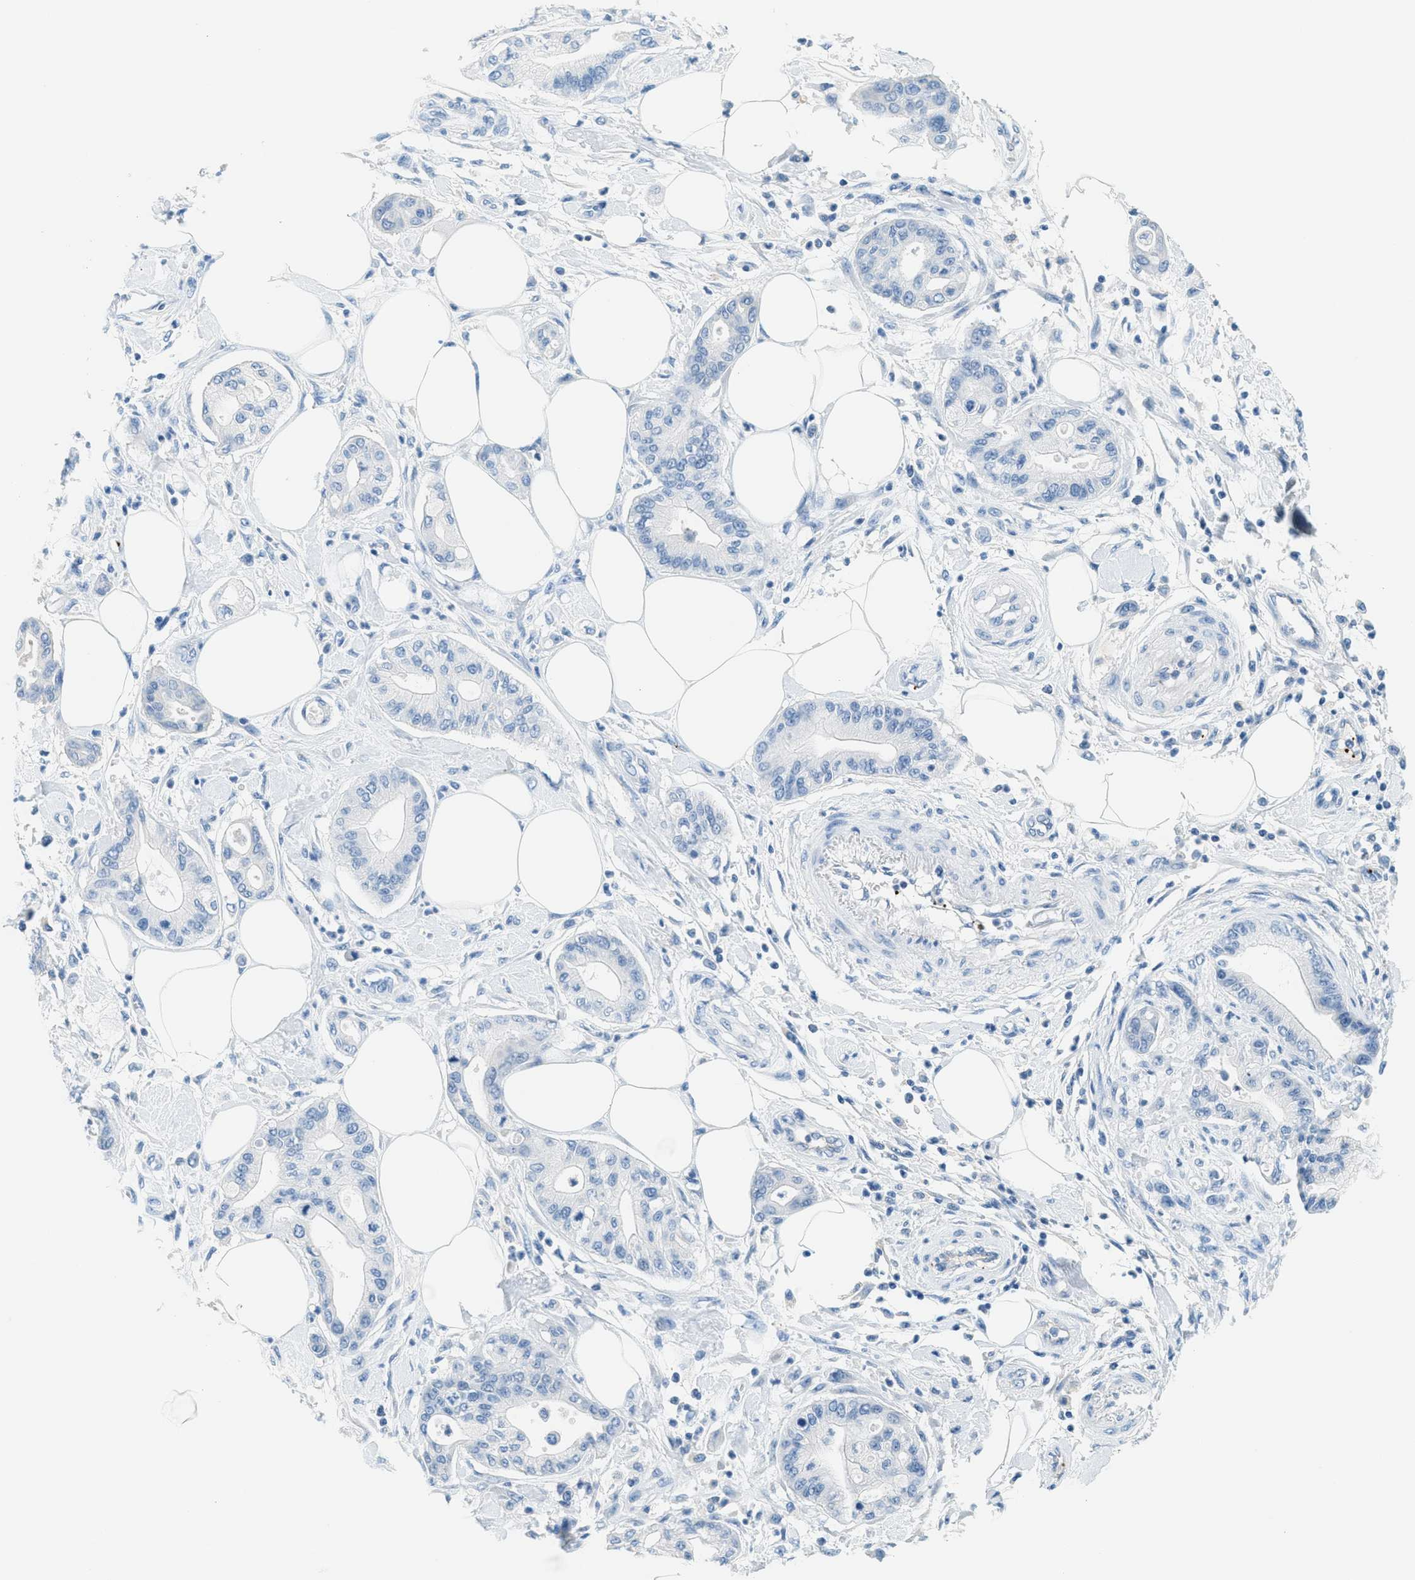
{"staining": {"intensity": "negative", "quantity": "none", "location": "none"}, "tissue": "pancreatic cancer", "cell_type": "Tumor cells", "image_type": "cancer", "snomed": [{"axis": "morphology", "description": "Adenocarcinoma, NOS"}, {"axis": "morphology", "description": "Adenocarcinoma, metastatic, NOS"}, {"axis": "topography", "description": "Lymph node"}, {"axis": "topography", "description": "Pancreas"}, {"axis": "topography", "description": "Duodenum"}], "caption": "Human pancreatic cancer stained for a protein using immunohistochemistry demonstrates no expression in tumor cells.", "gene": "PPBP", "patient": {"sex": "female", "age": 64}}